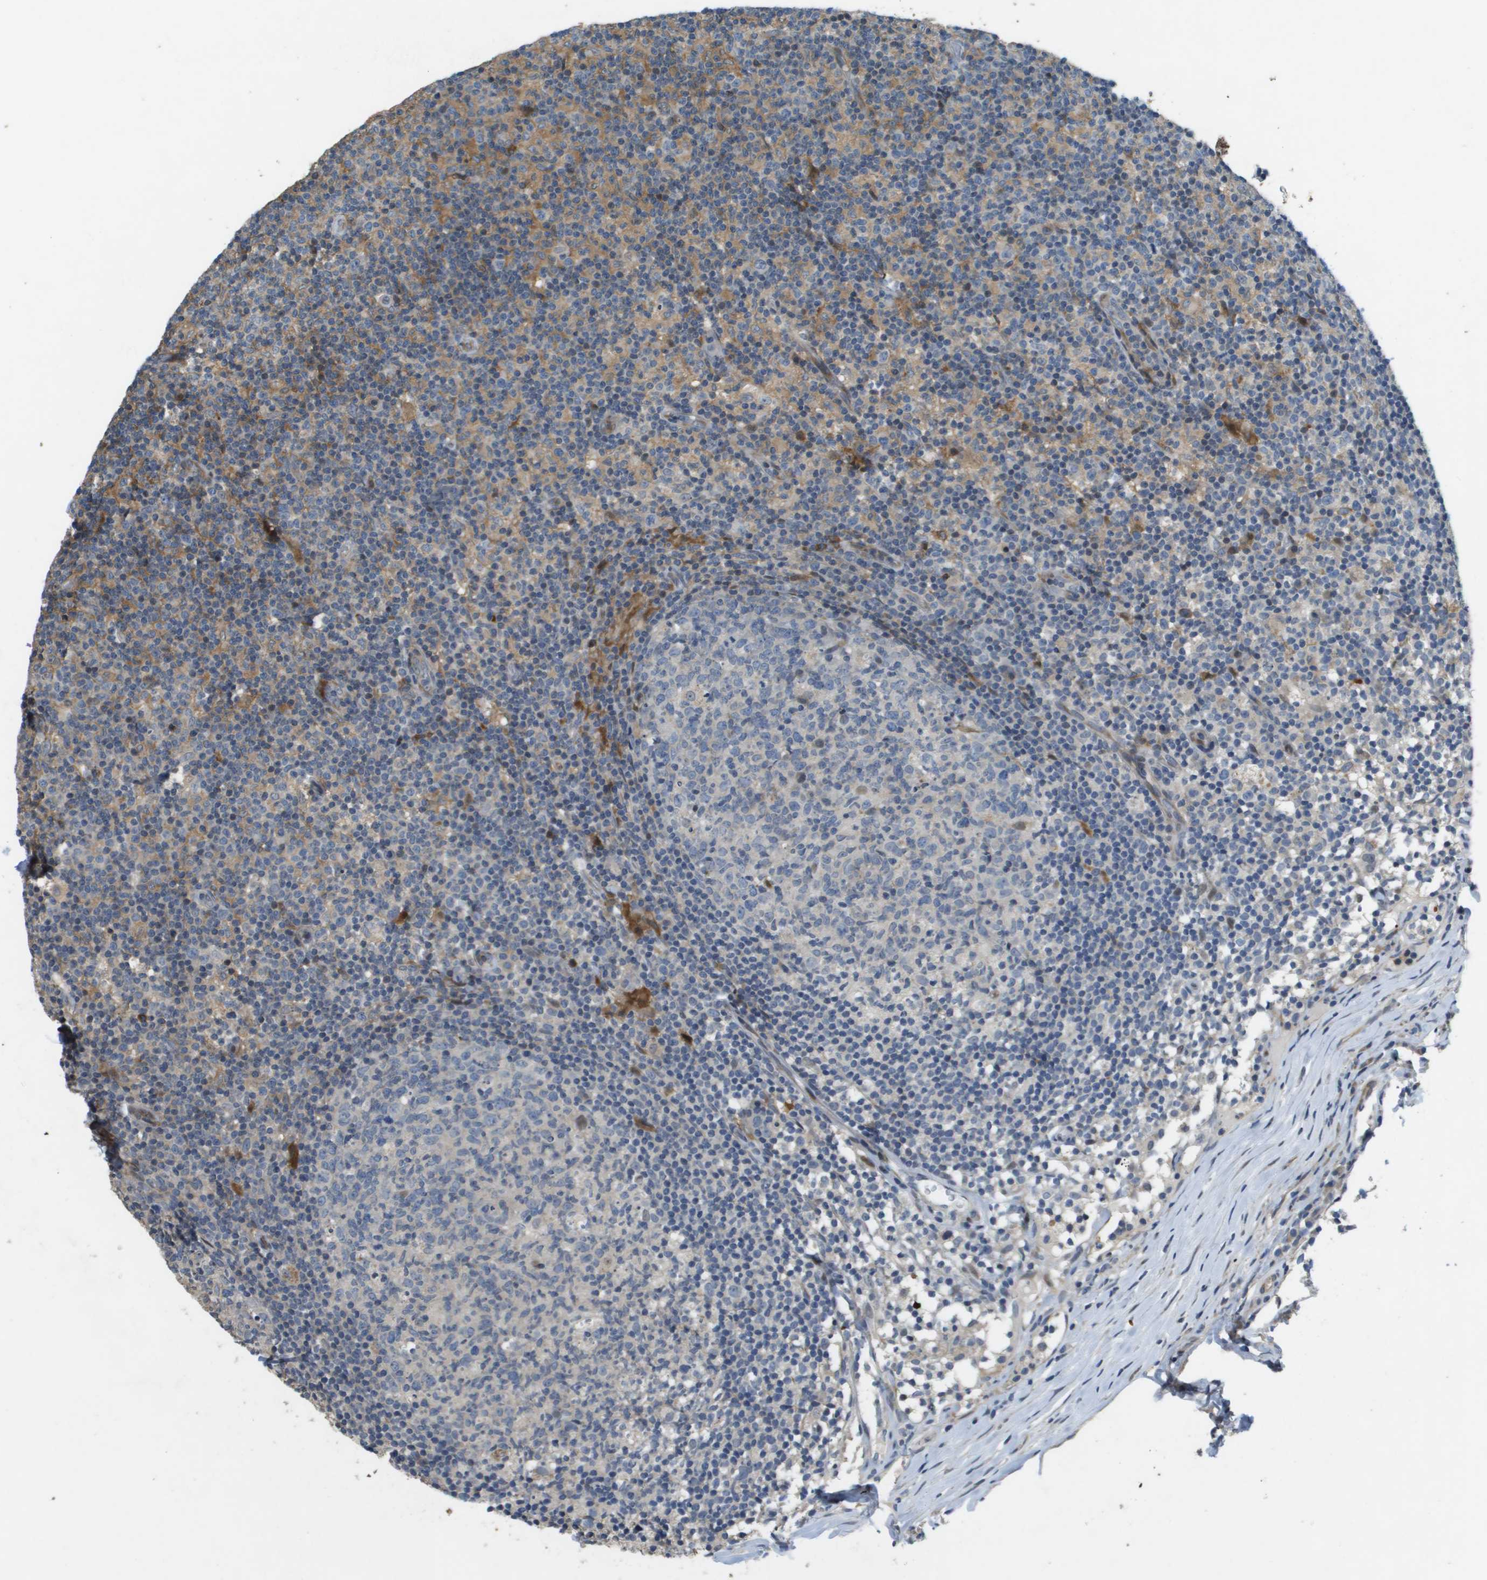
{"staining": {"intensity": "weak", "quantity": "<25%", "location": "nuclear"}, "tissue": "lymph node", "cell_type": "Germinal center cells", "image_type": "normal", "snomed": [{"axis": "morphology", "description": "Normal tissue, NOS"}, {"axis": "morphology", "description": "Inflammation, NOS"}, {"axis": "topography", "description": "Lymph node"}], "caption": "There is no significant staining in germinal center cells of lymph node. Brightfield microscopy of IHC stained with DAB (brown) and hematoxylin (blue), captured at high magnification.", "gene": "SCN4B", "patient": {"sex": "male", "age": 55}}